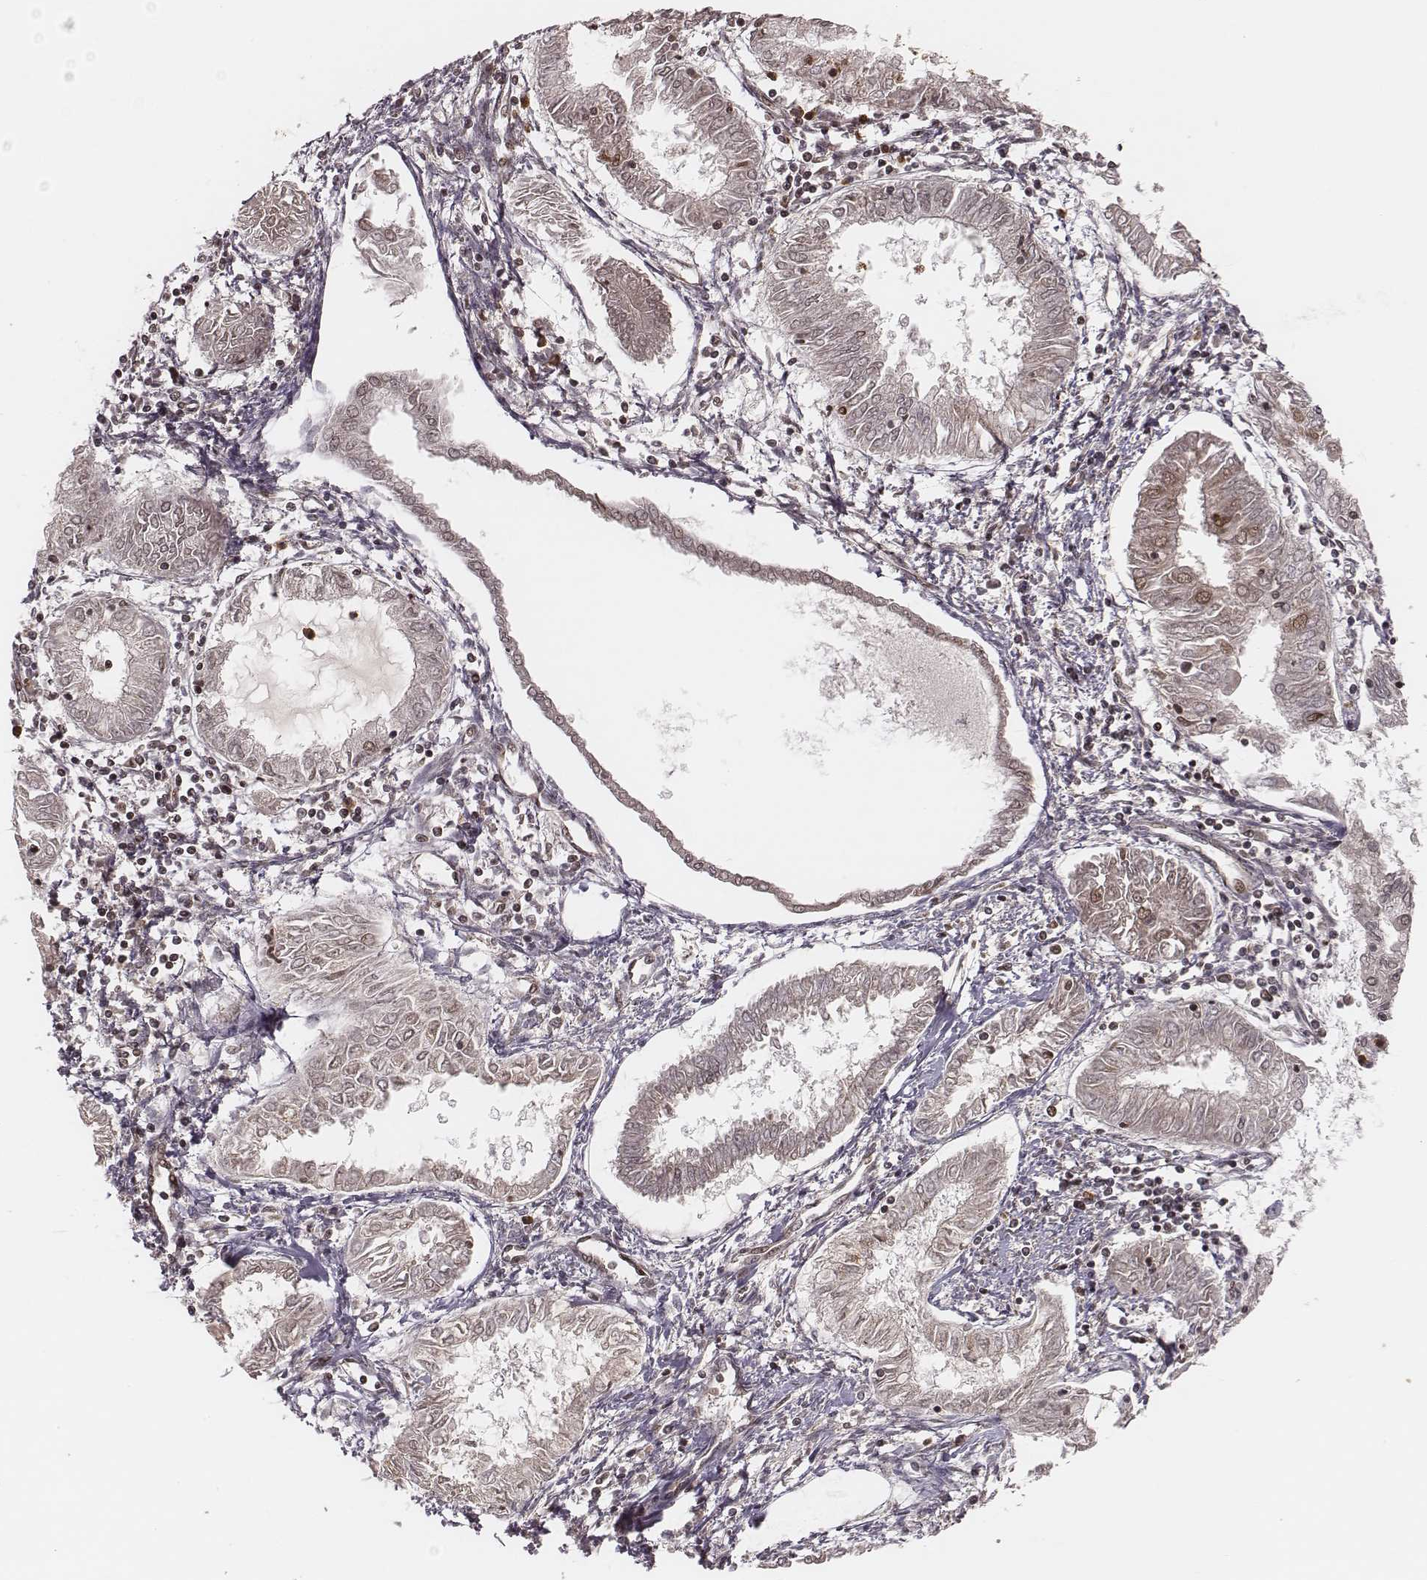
{"staining": {"intensity": "moderate", "quantity": "<25%", "location": "cytoplasmic/membranous,nuclear"}, "tissue": "endometrial cancer", "cell_type": "Tumor cells", "image_type": "cancer", "snomed": [{"axis": "morphology", "description": "Adenocarcinoma, NOS"}, {"axis": "topography", "description": "Endometrium"}], "caption": "An immunohistochemistry photomicrograph of tumor tissue is shown. Protein staining in brown shows moderate cytoplasmic/membranous and nuclear positivity in adenocarcinoma (endometrial) within tumor cells. (DAB (3,3'-diaminobenzidine) IHC, brown staining for protein, blue staining for nuclei).", "gene": "NFX1", "patient": {"sex": "female", "age": 68}}